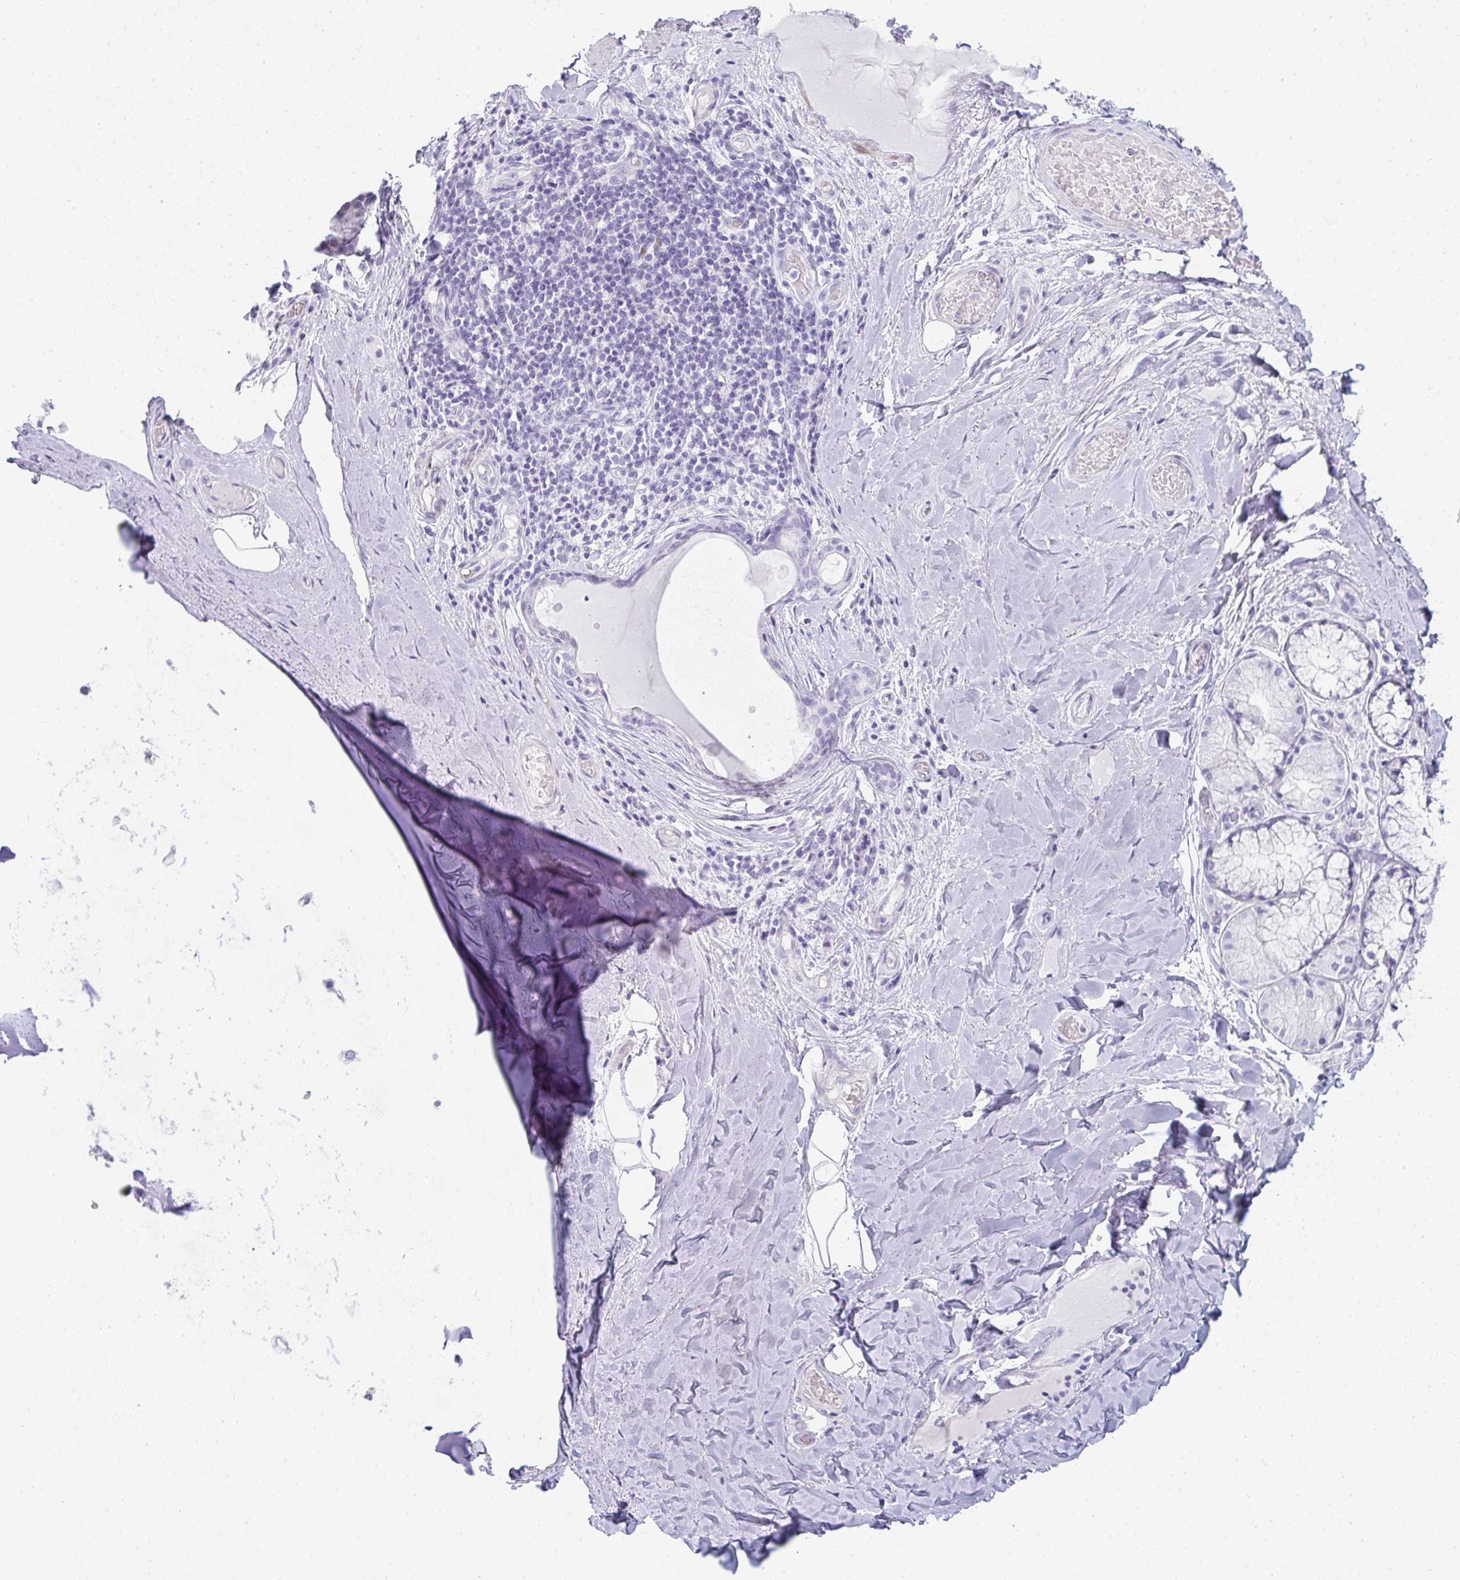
{"staining": {"intensity": "negative", "quantity": "none", "location": "none"}, "tissue": "adipose tissue", "cell_type": "Adipocytes", "image_type": "normal", "snomed": [{"axis": "morphology", "description": "Normal tissue, NOS"}, {"axis": "topography", "description": "Cartilage tissue"}, {"axis": "topography", "description": "Bronchus"}], "caption": "This is an immunohistochemistry (IHC) micrograph of normal adipose tissue. There is no positivity in adipocytes.", "gene": "PRND", "patient": {"sex": "male", "age": 64}}